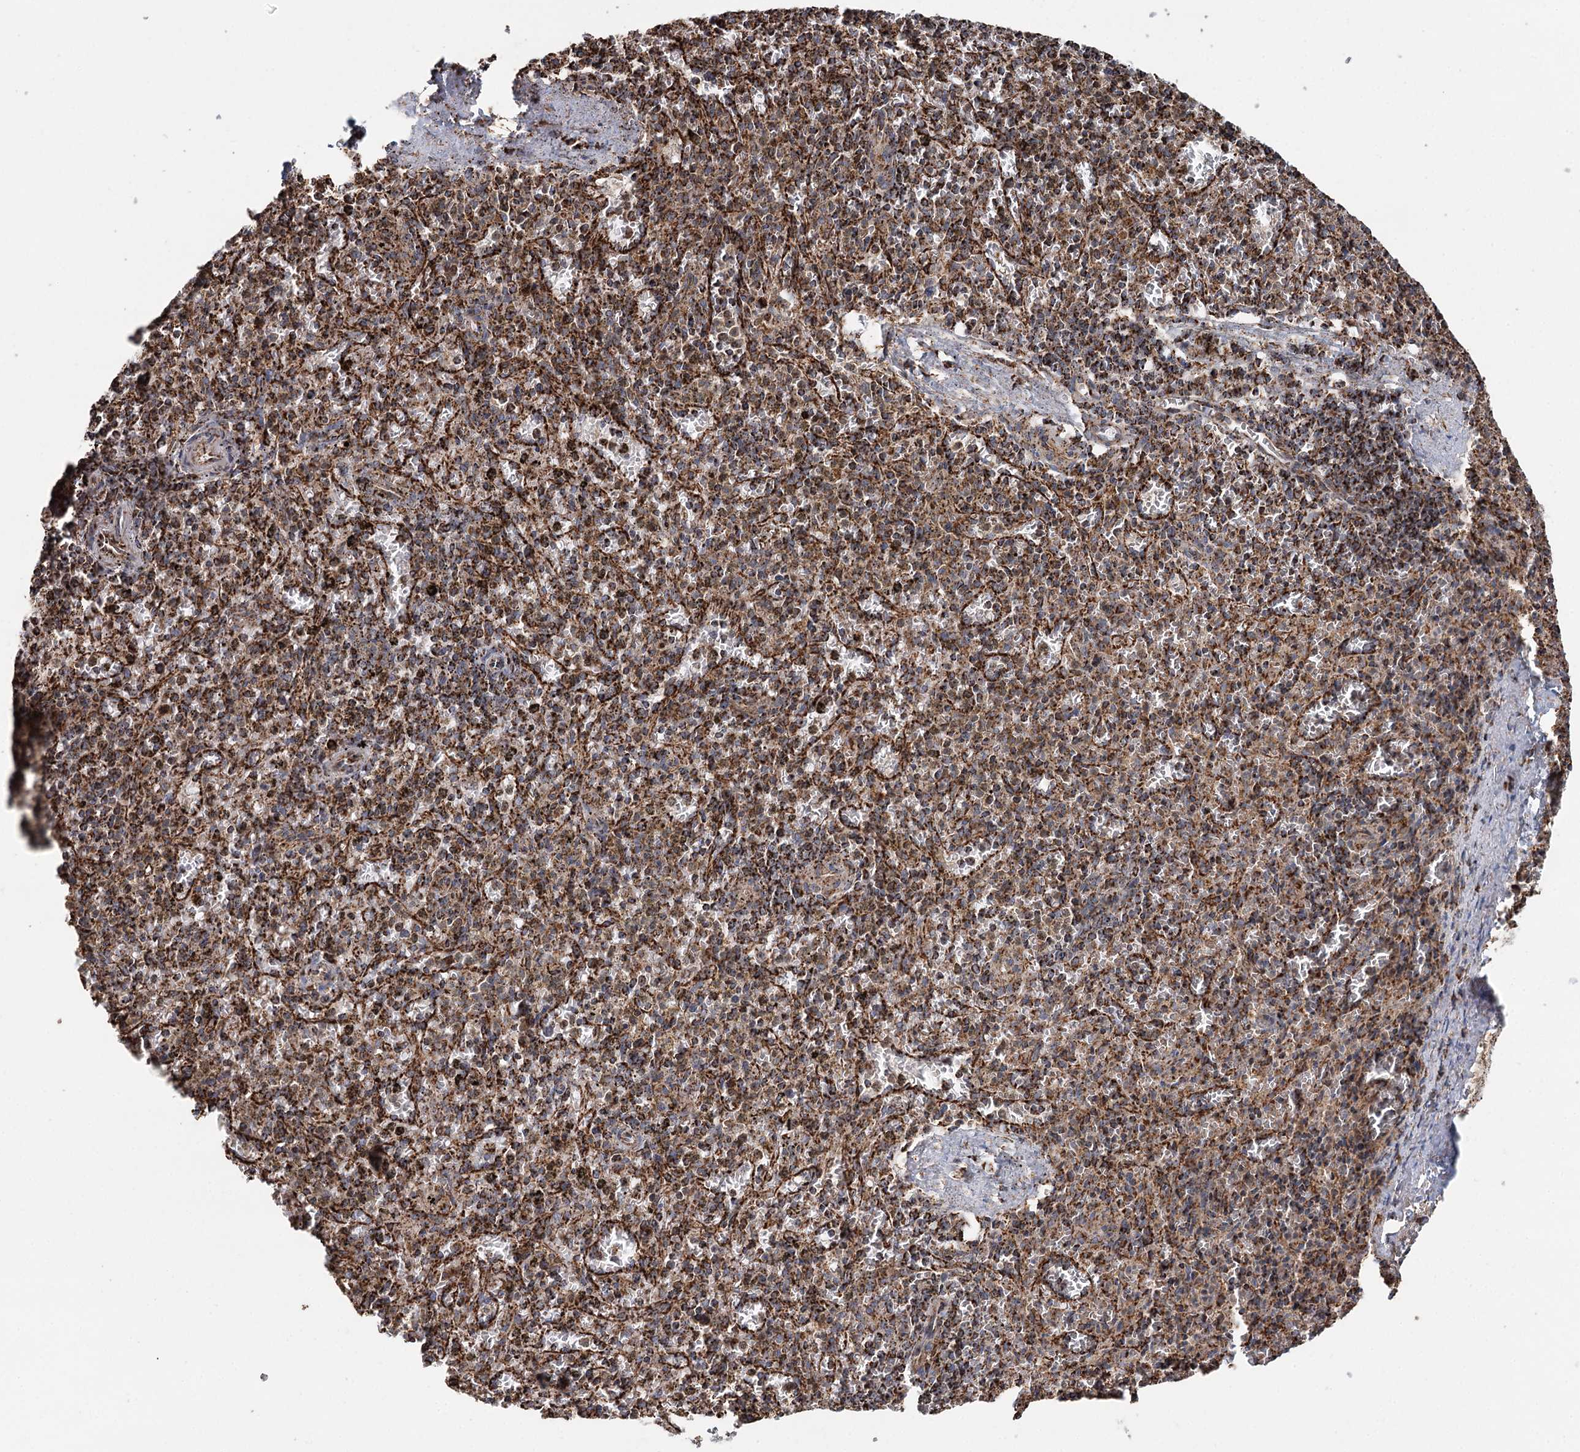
{"staining": {"intensity": "moderate", "quantity": ">75%", "location": "cytoplasmic/membranous"}, "tissue": "spleen", "cell_type": "Cells in red pulp", "image_type": "normal", "snomed": [{"axis": "morphology", "description": "Normal tissue, NOS"}, {"axis": "topography", "description": "Spleen"}], "caption": "Brown immunohistochemical staining in normal human spleen displays moderate cytoplasmic/membranous expression in about >75% of cells in red pulp. Ihc stains the protein in brown and the nuclei are stained blue.", "gene": "APH1A", "patient": {"sex": "male", "age": 72}}